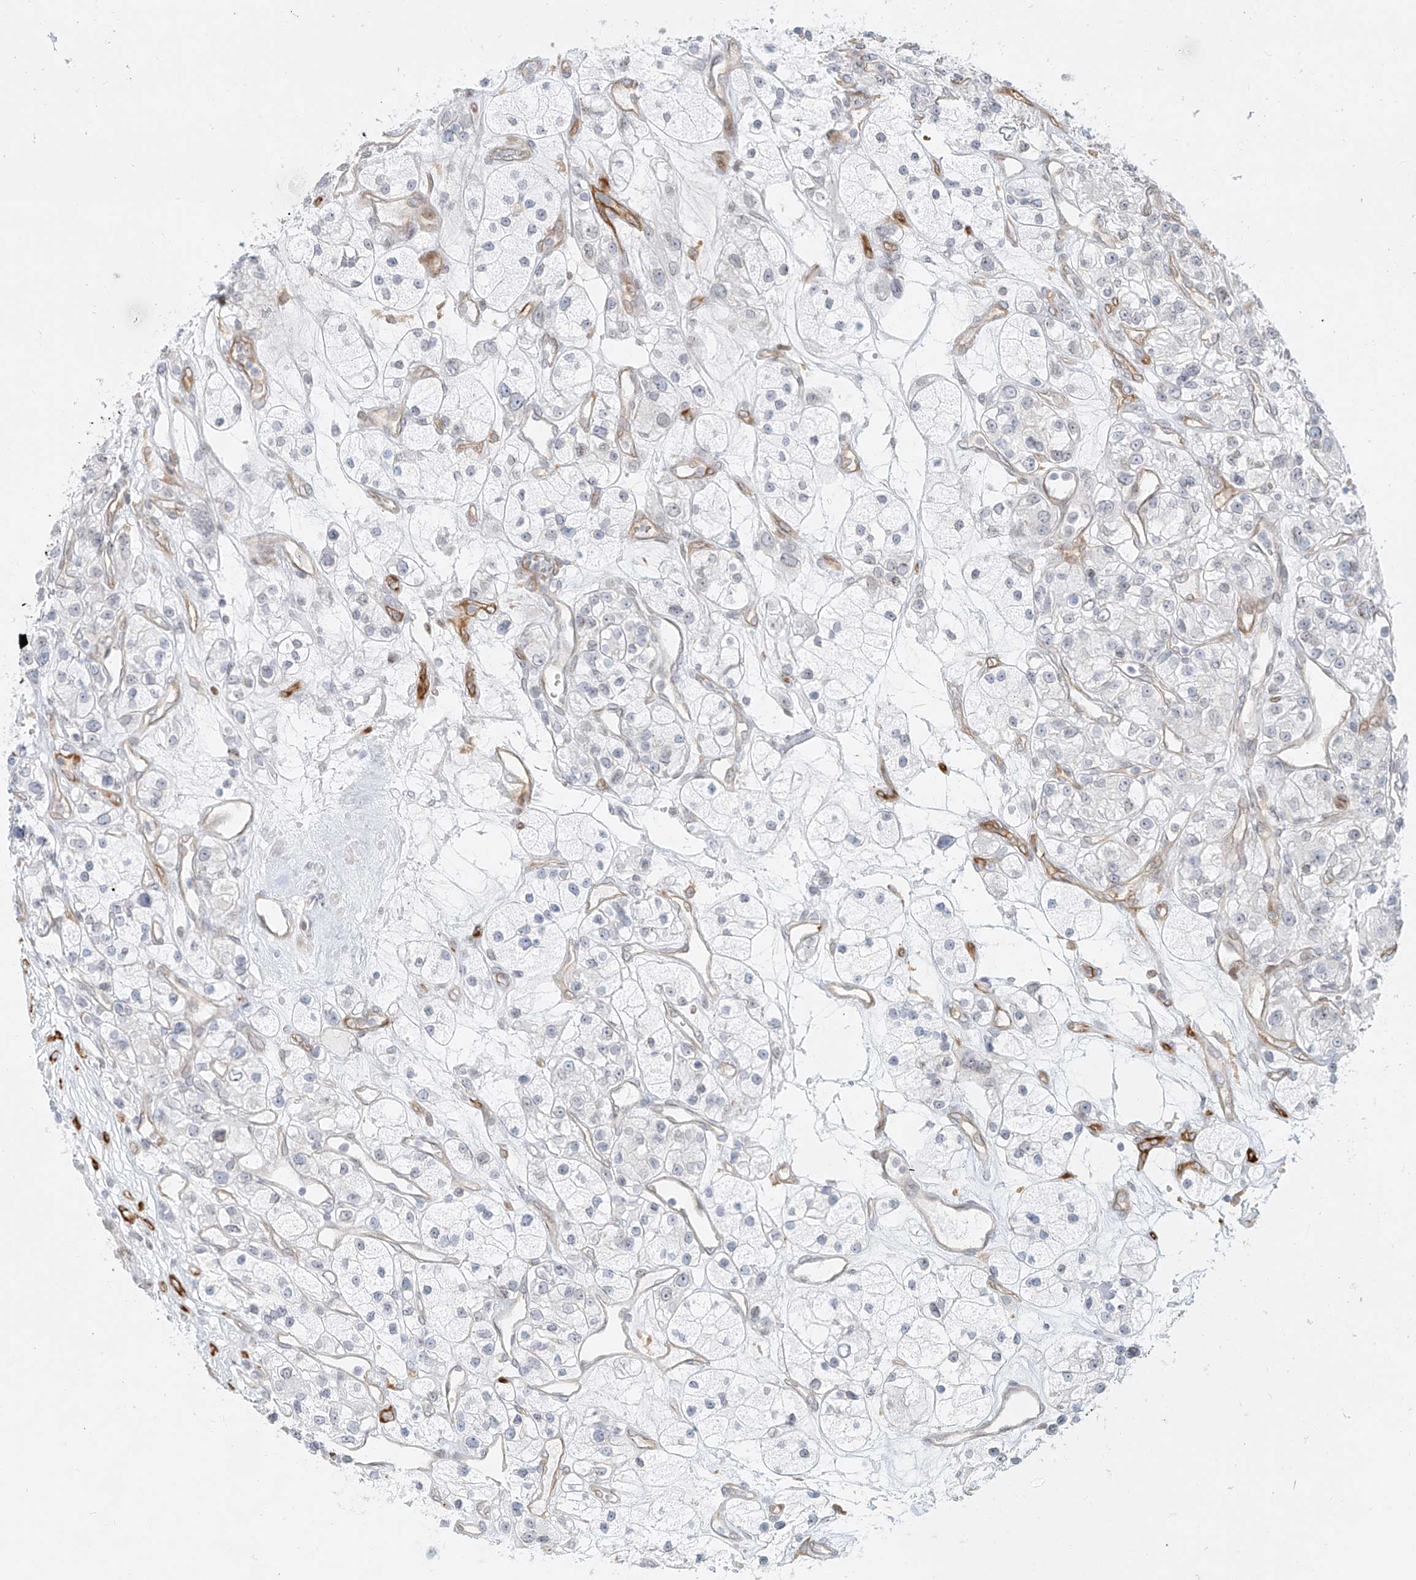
{"staining": {"intensity": "negative", "quantity": "none", "location": "none"}, "tissue": "renal cancer", "cell_type": "Tumor cells", "image_type": "cancer", "snomed": [{"axis": "morphology", "description": "Adenocarcinoma, NOS"}, {"axis": "topography", "description": "Kidney"}], "caption": "Protein analysis of adenocarcinoma (renal) exhibits no significant positivity in tumor cells.", "gene": "NHSL1", "patient": {"sex": "female", "age": 57}}